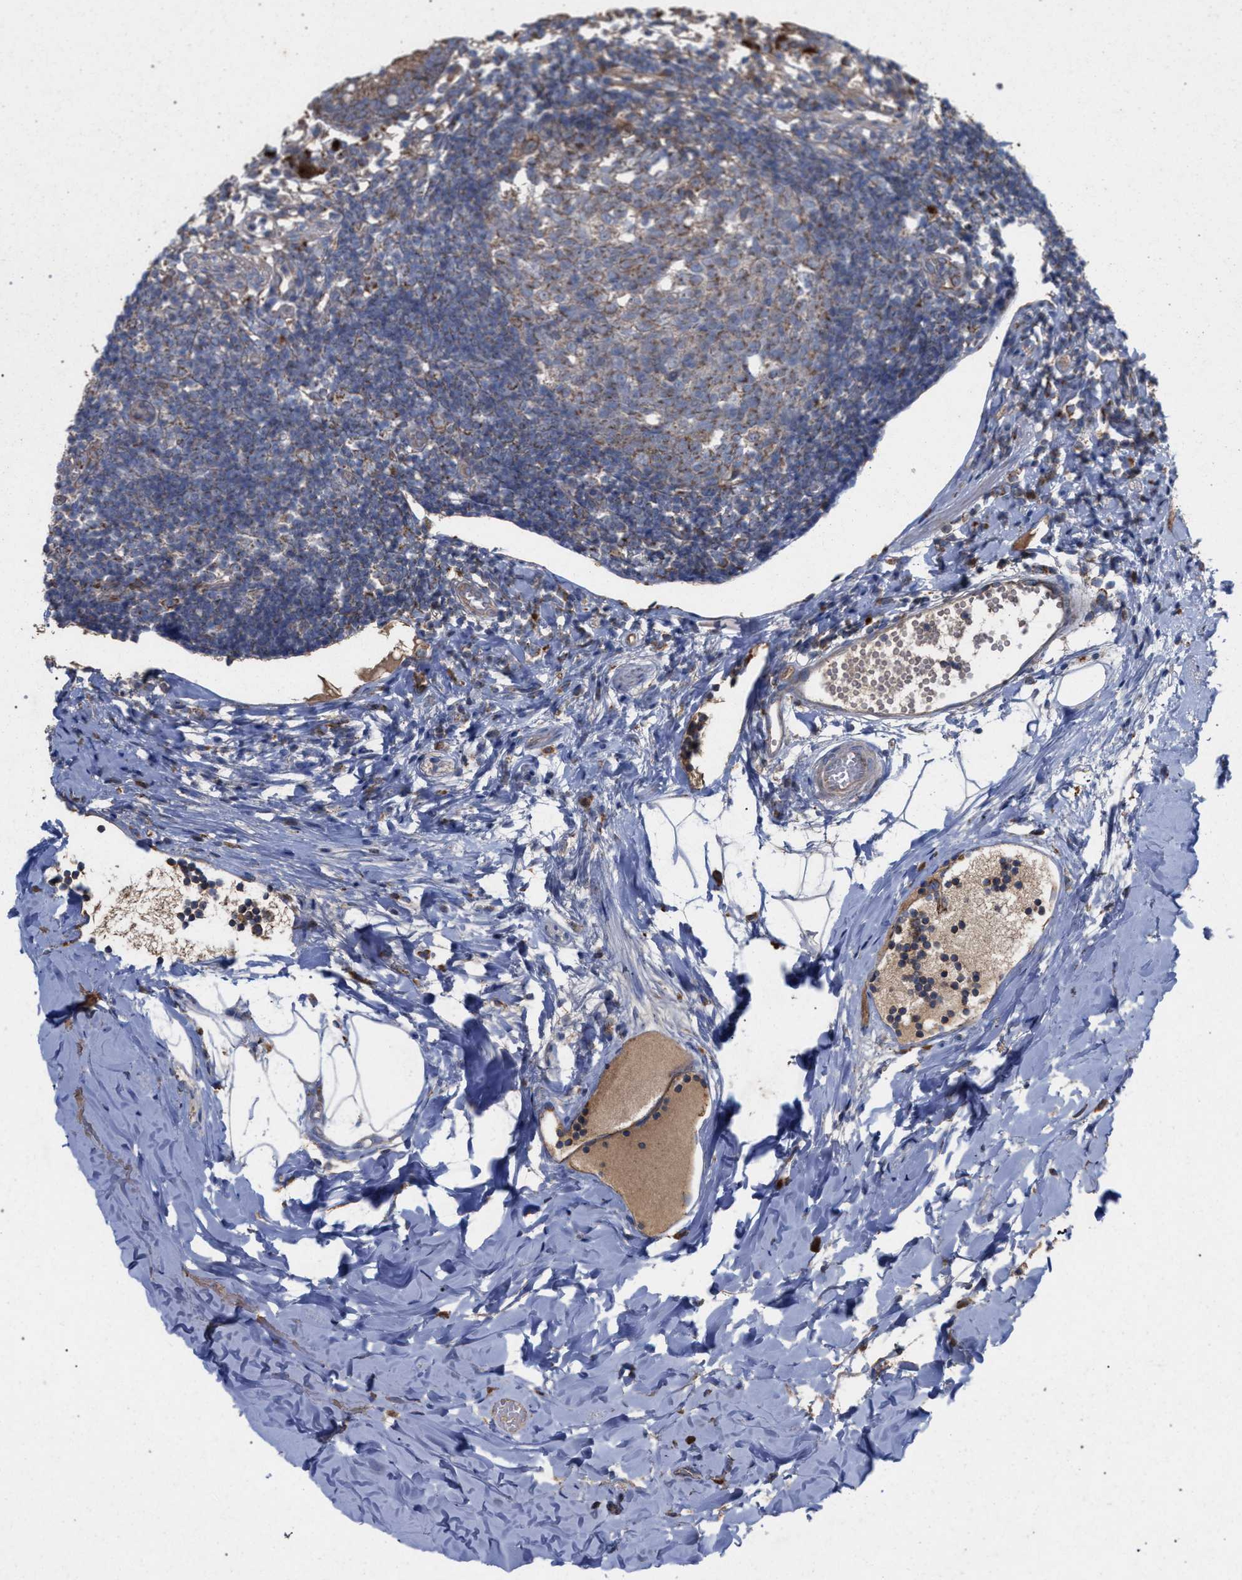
{"staining": {"intensity": "moderate", "quantity": ">75%", "location": "cytoplasmic/membranous"}, "tissue": "appendix", "cell_type": "Glandular cells", "image_type": "normal", "snomed": [{"axis": "morphology", "description": "Normal tissue, NOS"}, {"axis": "topography", "description": "Appendix"}], "caption": "Appendix stained with immunohistochemistry displays moderate cytoplasmic/membranous staining in about >75% of glandular cells. (IHC, brightfield microscopy, high magnification).", "gene": "BCL2L12", "patient": {"sex": "female", "age": 20}}